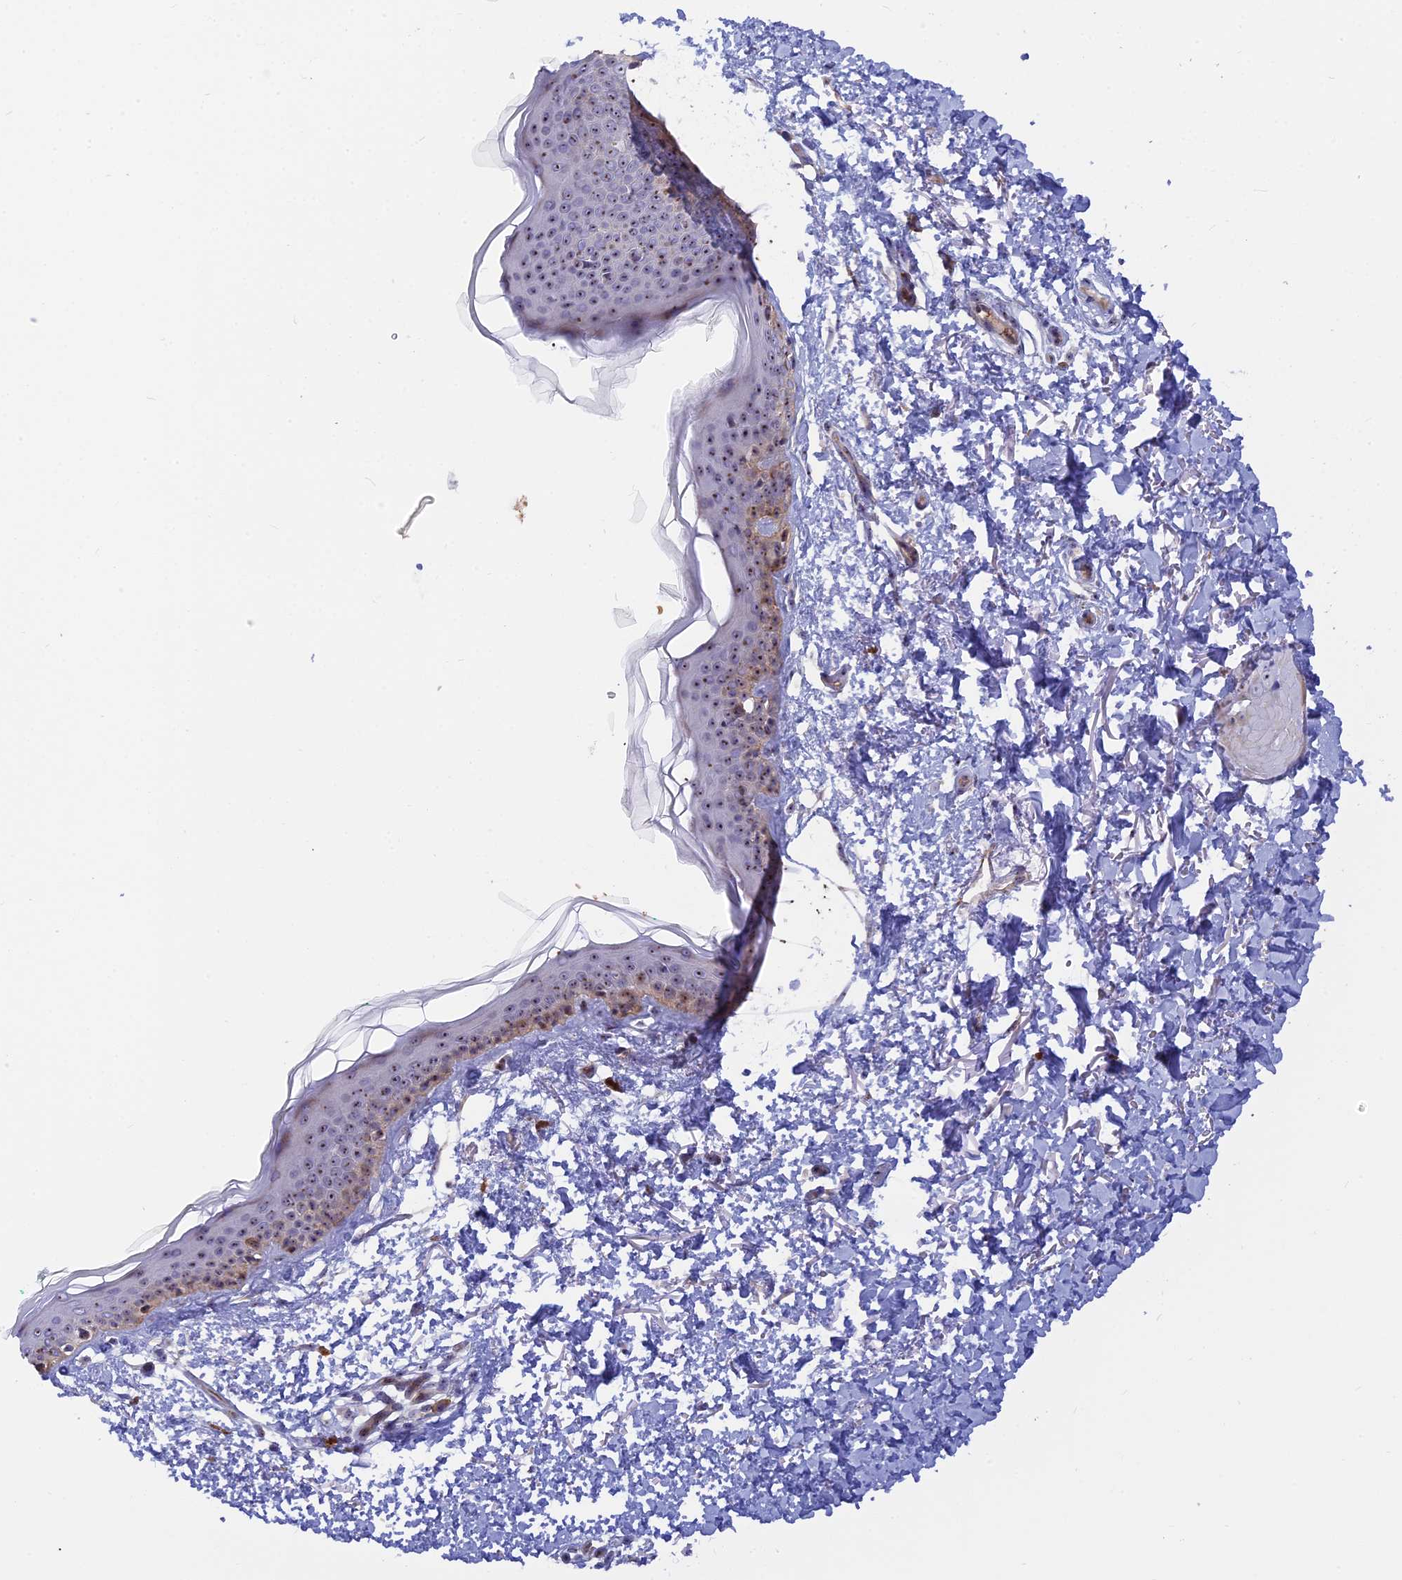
{"staining": {"intensity": "negative", "quantity": "none", "location": "none"}, "tissue": "skin", "cell_type": "Fibroblasts", "image_type": "normal", "snomed": [{"axis": "morphology", "description": "Normal tissue, NOS"}, {"axis": "topography", "description": "Skin"}], "caption": "Immunohistochemistry (IHC) of unremarkable human skin exhibits no expression in fibroblasts.", "gene": "DBNDD1", "patient": {"sex": "male", "age": 66}}